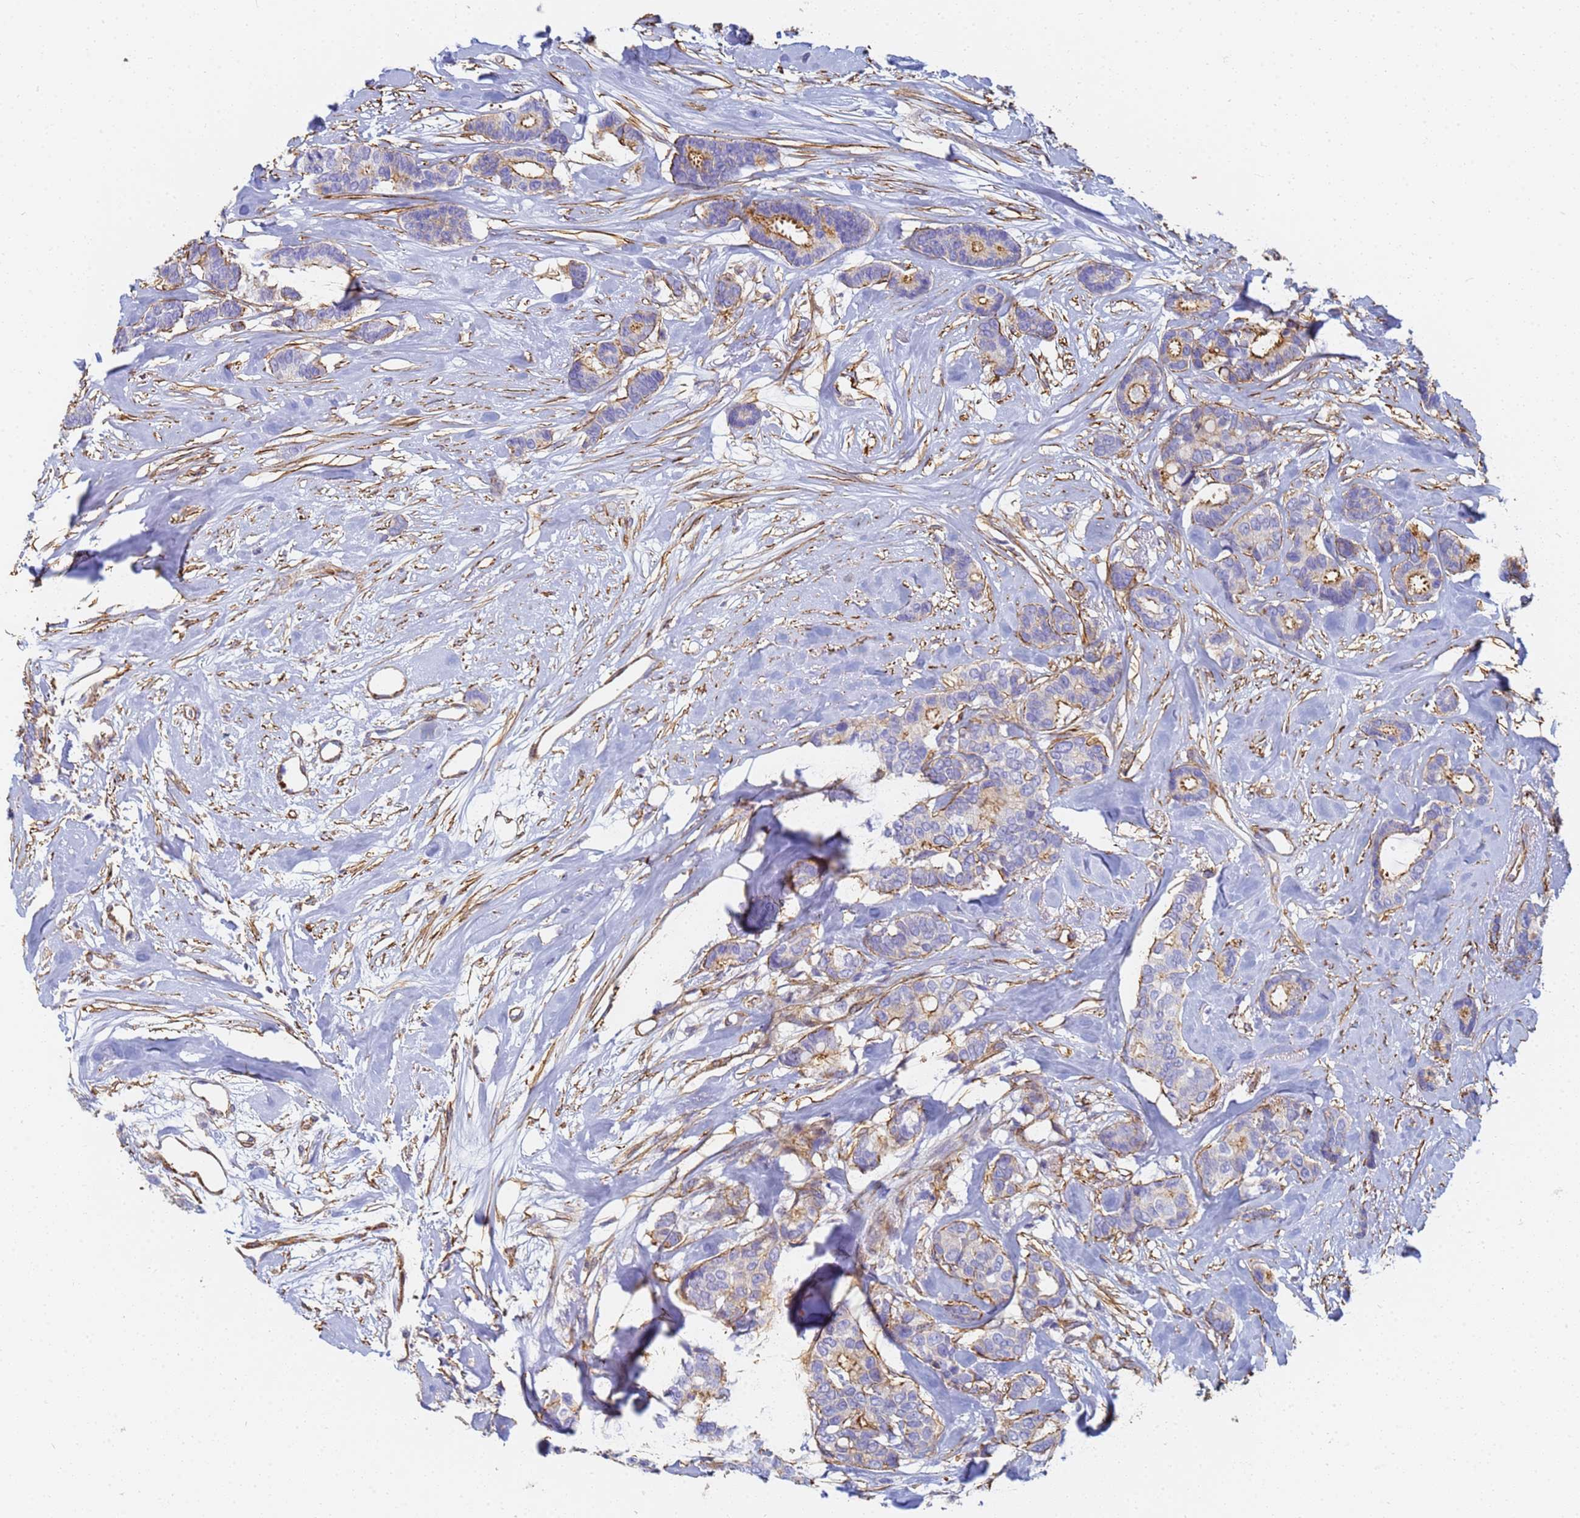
{"staining": {"intensity": "moderate", "quantity": "<25%", "location": "cytoplasmic/membranous"}, "tissue": "breast cancer", "cell_type": "Tumor cells", "image_type": "cancer", "snomed": [{"axis": "morphology", "description": "Duct carcinoma"}, {"axis": "topography", "description": "Breast"}], "caption": "Moderate cytoplasmic/membranous positivity for a protein is identified in approximately <25% of tumor cells of infiltrating ductal carcinoma (breast) using immunohistochemistry (IHC).", "gene": "TPM1", "patient": {"sex": "female", "age": 87}}